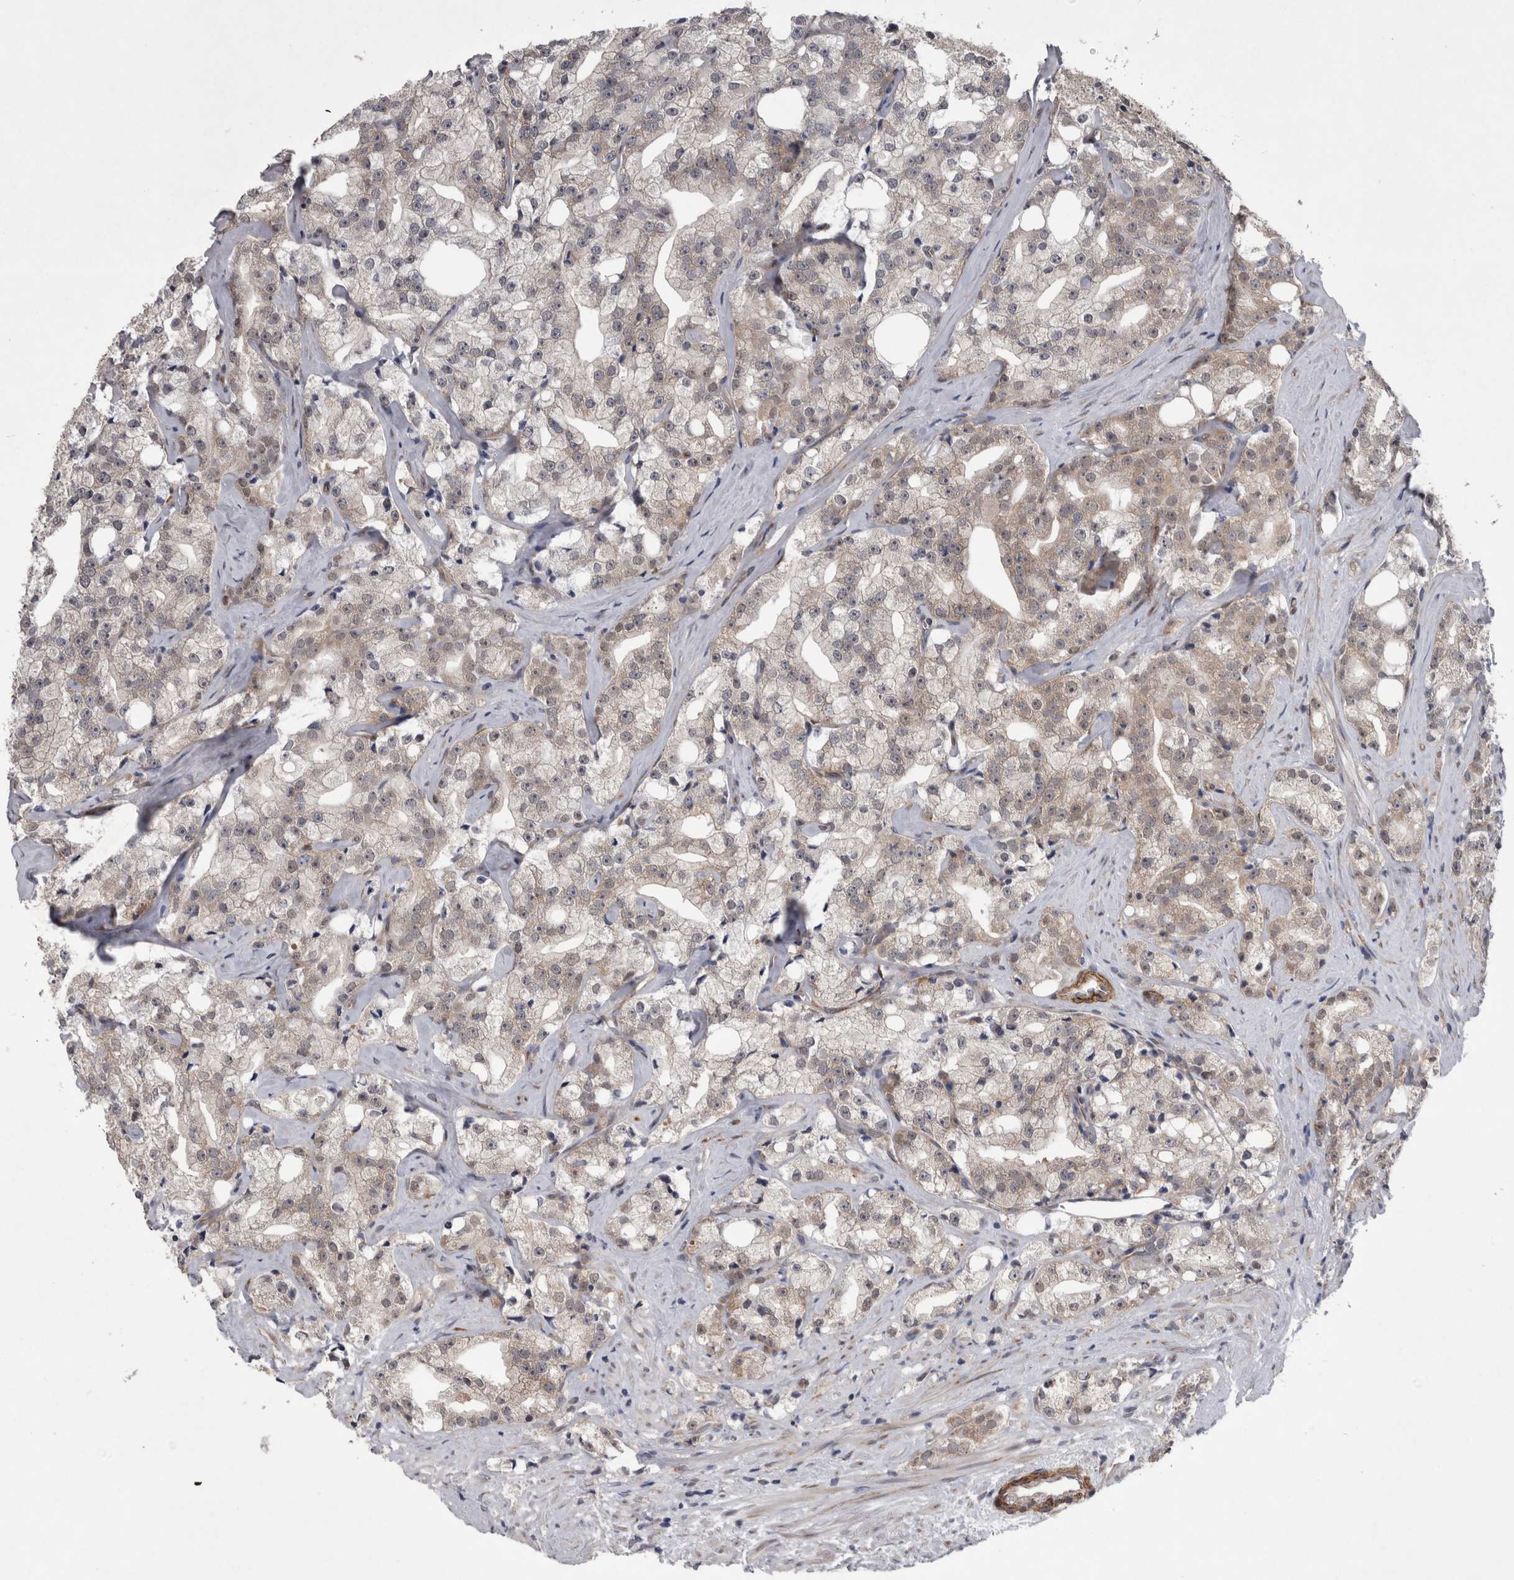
{"staining": {"intensity": "weak", "quantity": "25%-75%", "location": "cytoplasmic/membranous"}, "tissue": "prostate cancer", "cell_type": "Tumor cells", "image_type": "cancer", "snomed": [{"axis": "morphology", "description": "Adenocarcinoma, High grade"}, {"axis": "topography", "description": "Prostate"}], "caption": "A high-resolution photomicrograph shows IHC staining of prostate cancer (high-grade adenocarcinoma), which reveals weak cytoplasmic/membranous positivity in about 25%-75% of tumor cells. The staining was performed using DAB, with brown indicating positive protein expression. Nuclei are stained blue with hematoxylin.", "gene": "DDX6", "patient": {"sex": "male", "age": 64}}